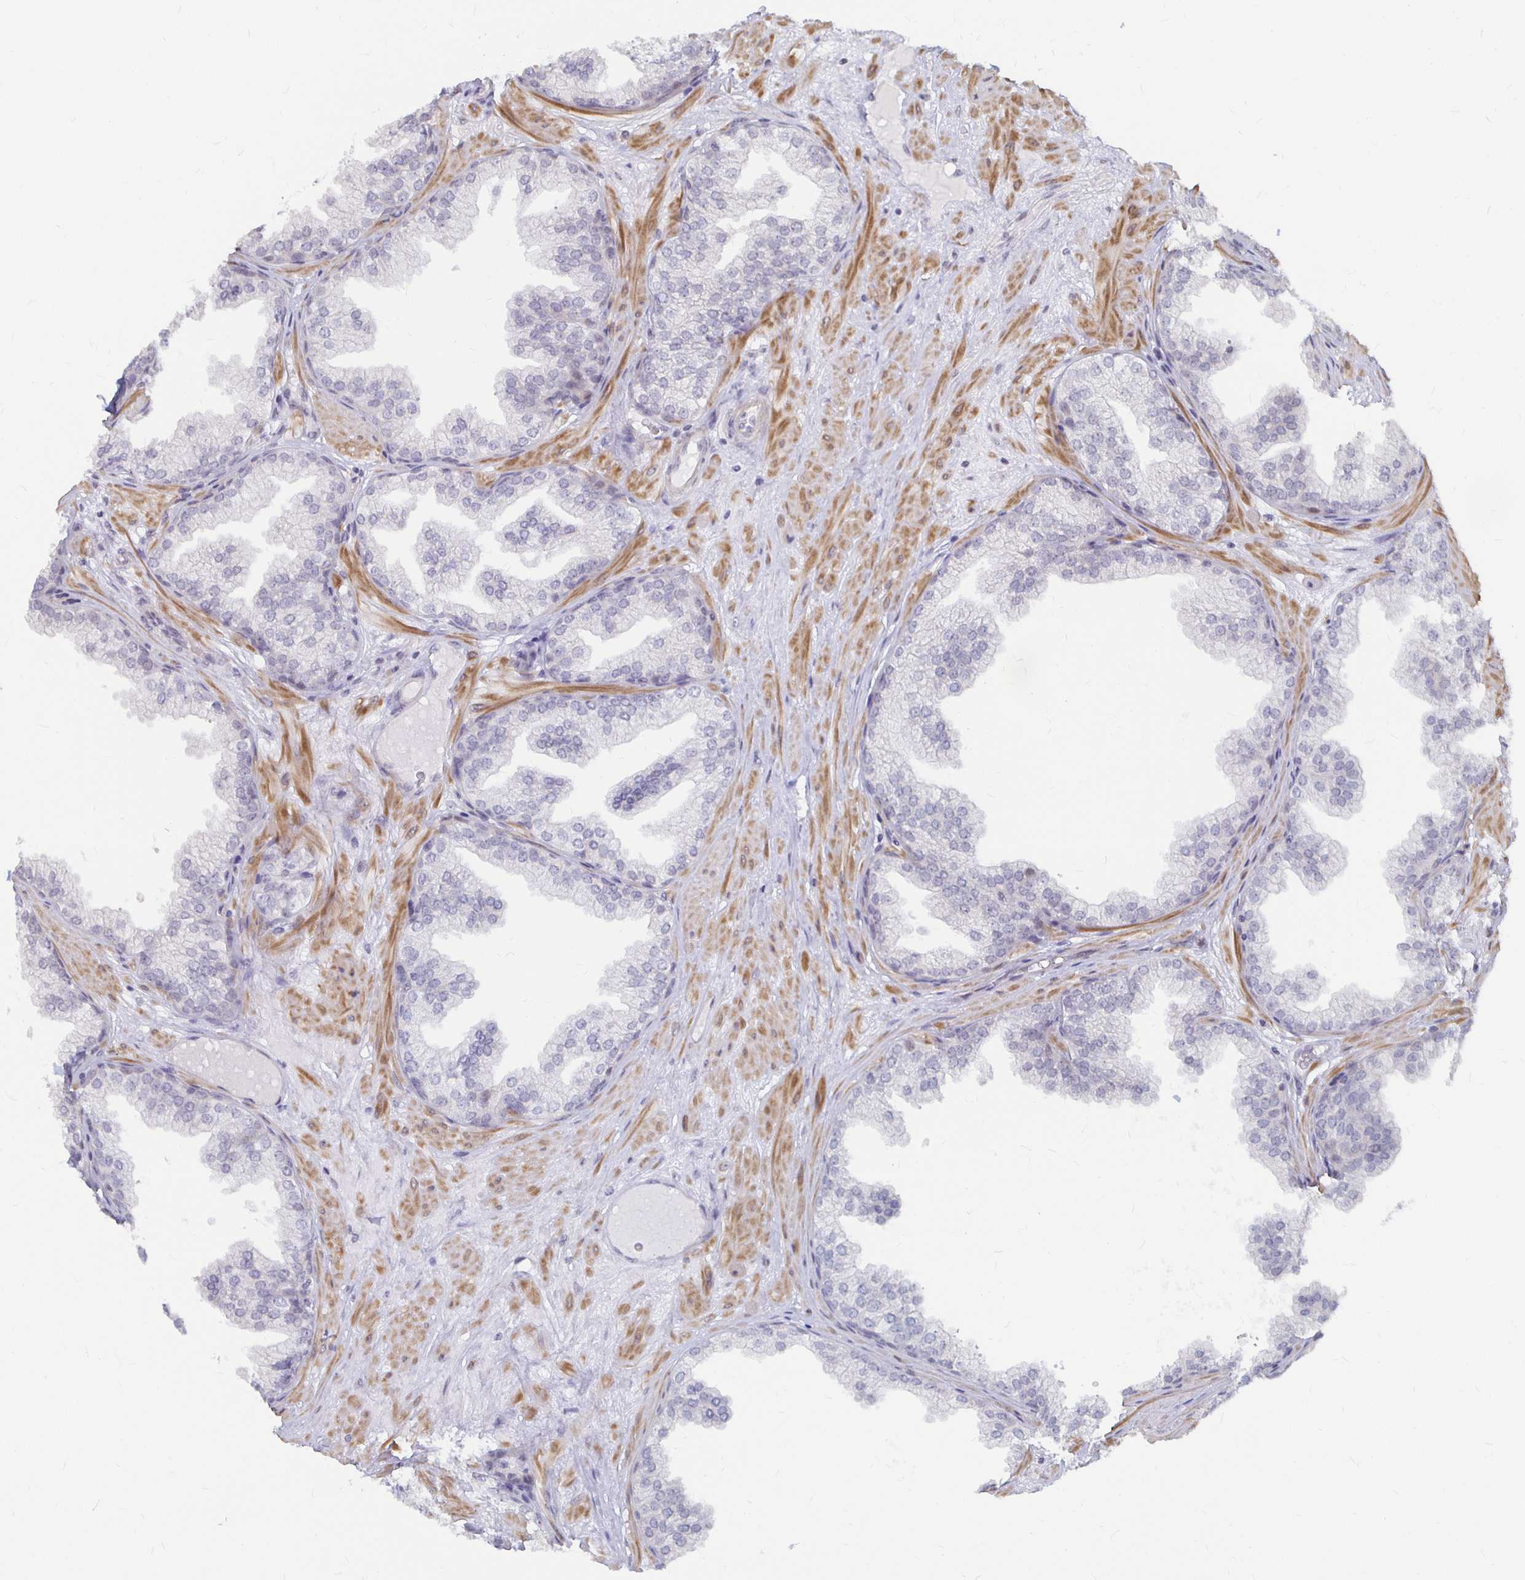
{"staining": {"intensity": "negative", "quantity": "none", "location": "none"}, "tissue": "prostate", "cell_type": "Glandular cells", "image_type": "normal", "snomed": [{"axis": "morphology", "description": "Normal tissue, NOS"}, {"axis": "topography", "description": "Prostate"}], "caption": "Protein analysis of unremarkable prostate demonstrates no significant expression in glandular cells. Brightfield microscopy of immunohistochemistry (IHC) stained with DAB (brown) and hematoxylin (blue), captured at high magnification.", "gene": "CAPN11", "patient": {"sex": "male", "age": 37}}